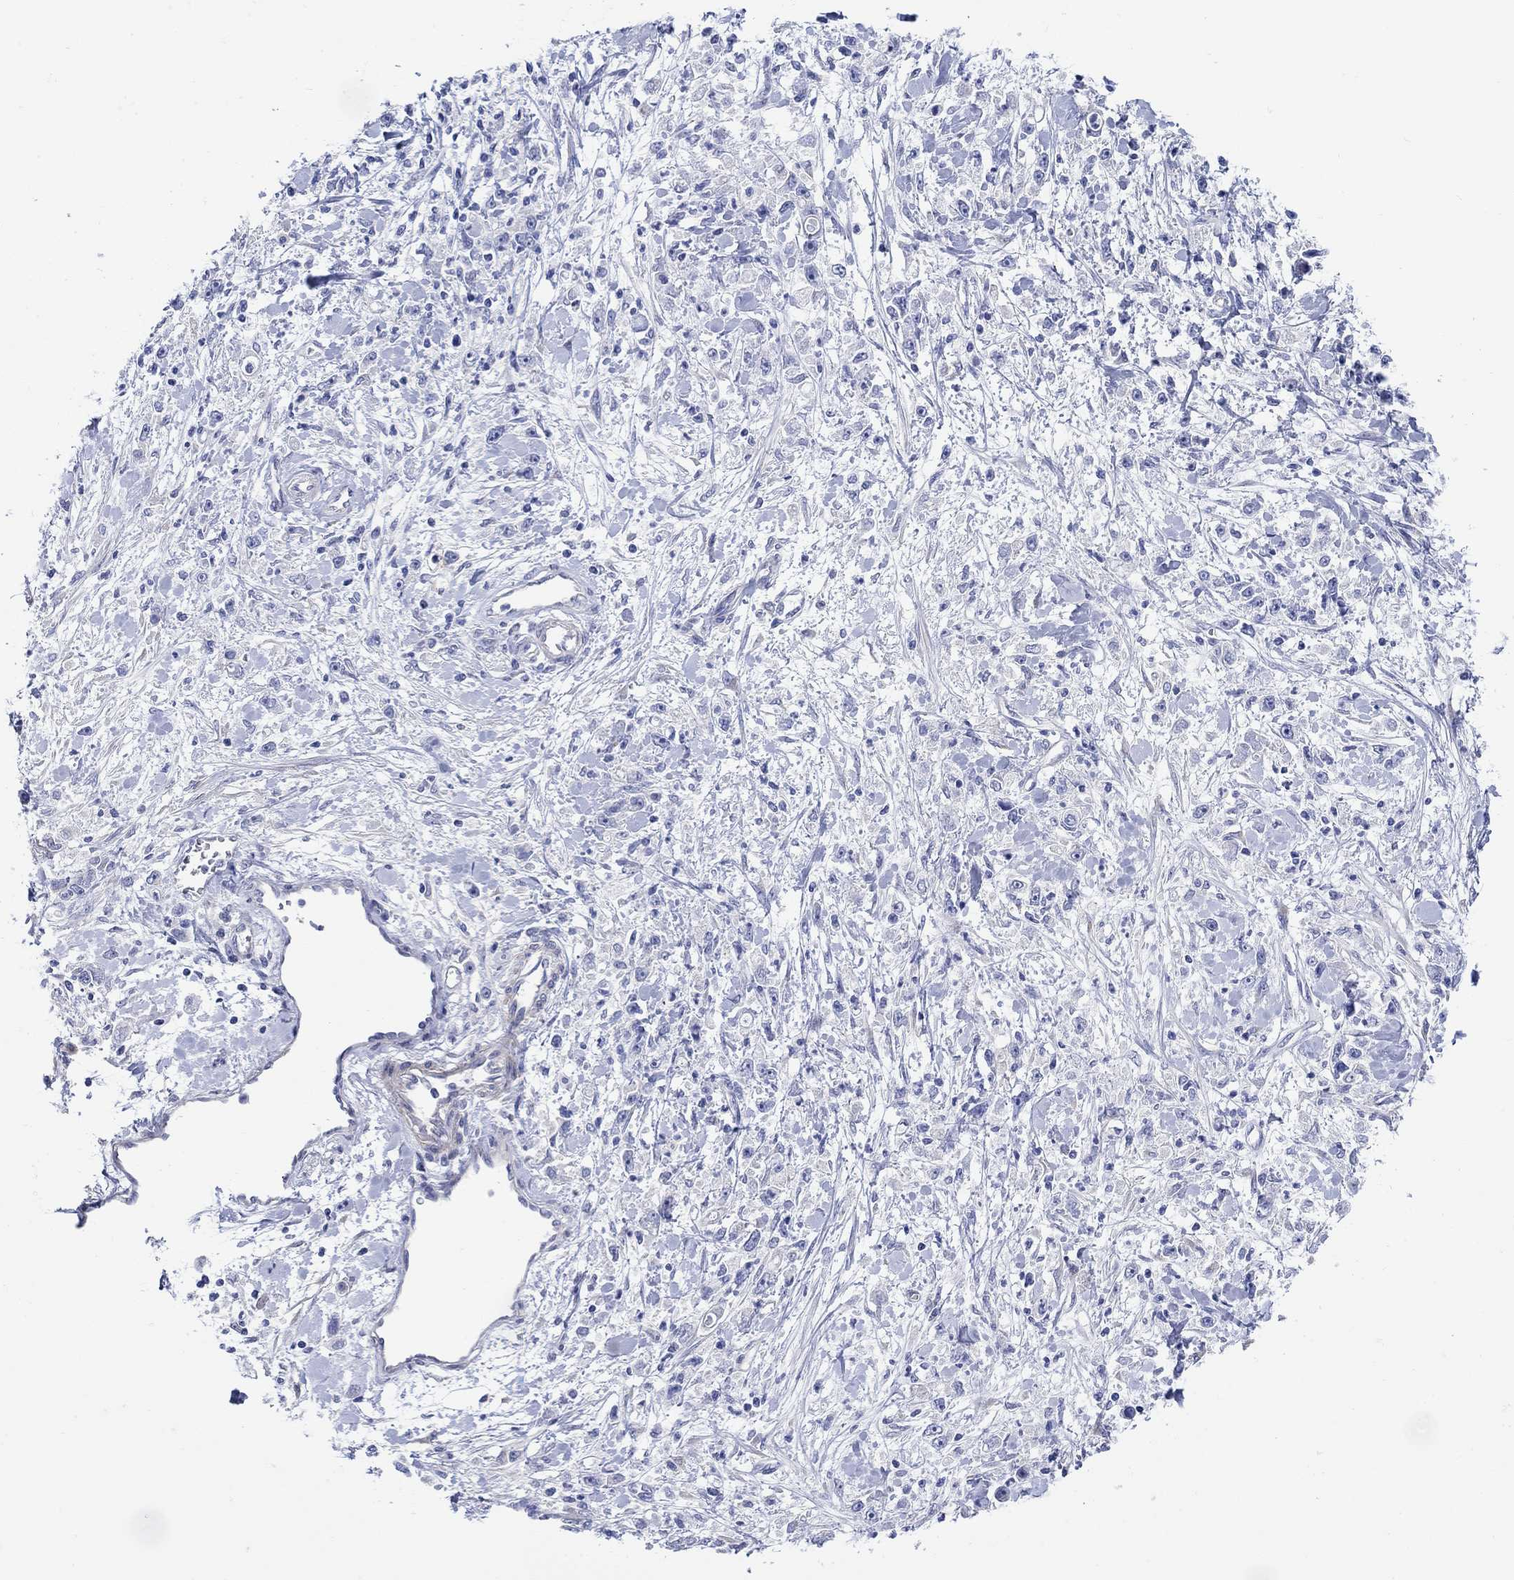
{"staining": {"intensity": "negative", "quantity": "none", "location": "none"}, "tissue": "stomach cancer", "cell_type": "Tumor cells", "image_type": "cancer", "snomed": [{"axis": "morphology", "description": "Adenocarcinoma, NOS"}, {"axis": "topography", "description": "Stomach"}], "caption": "Photomicrograph shows no significant protein expression in tumor cells of stomach adenocarcinoma. (Brightfield microscopy of DAB IHC at high magnification).", "gene": "KRT222", "patient": {"sex": "female", "age": 59}}